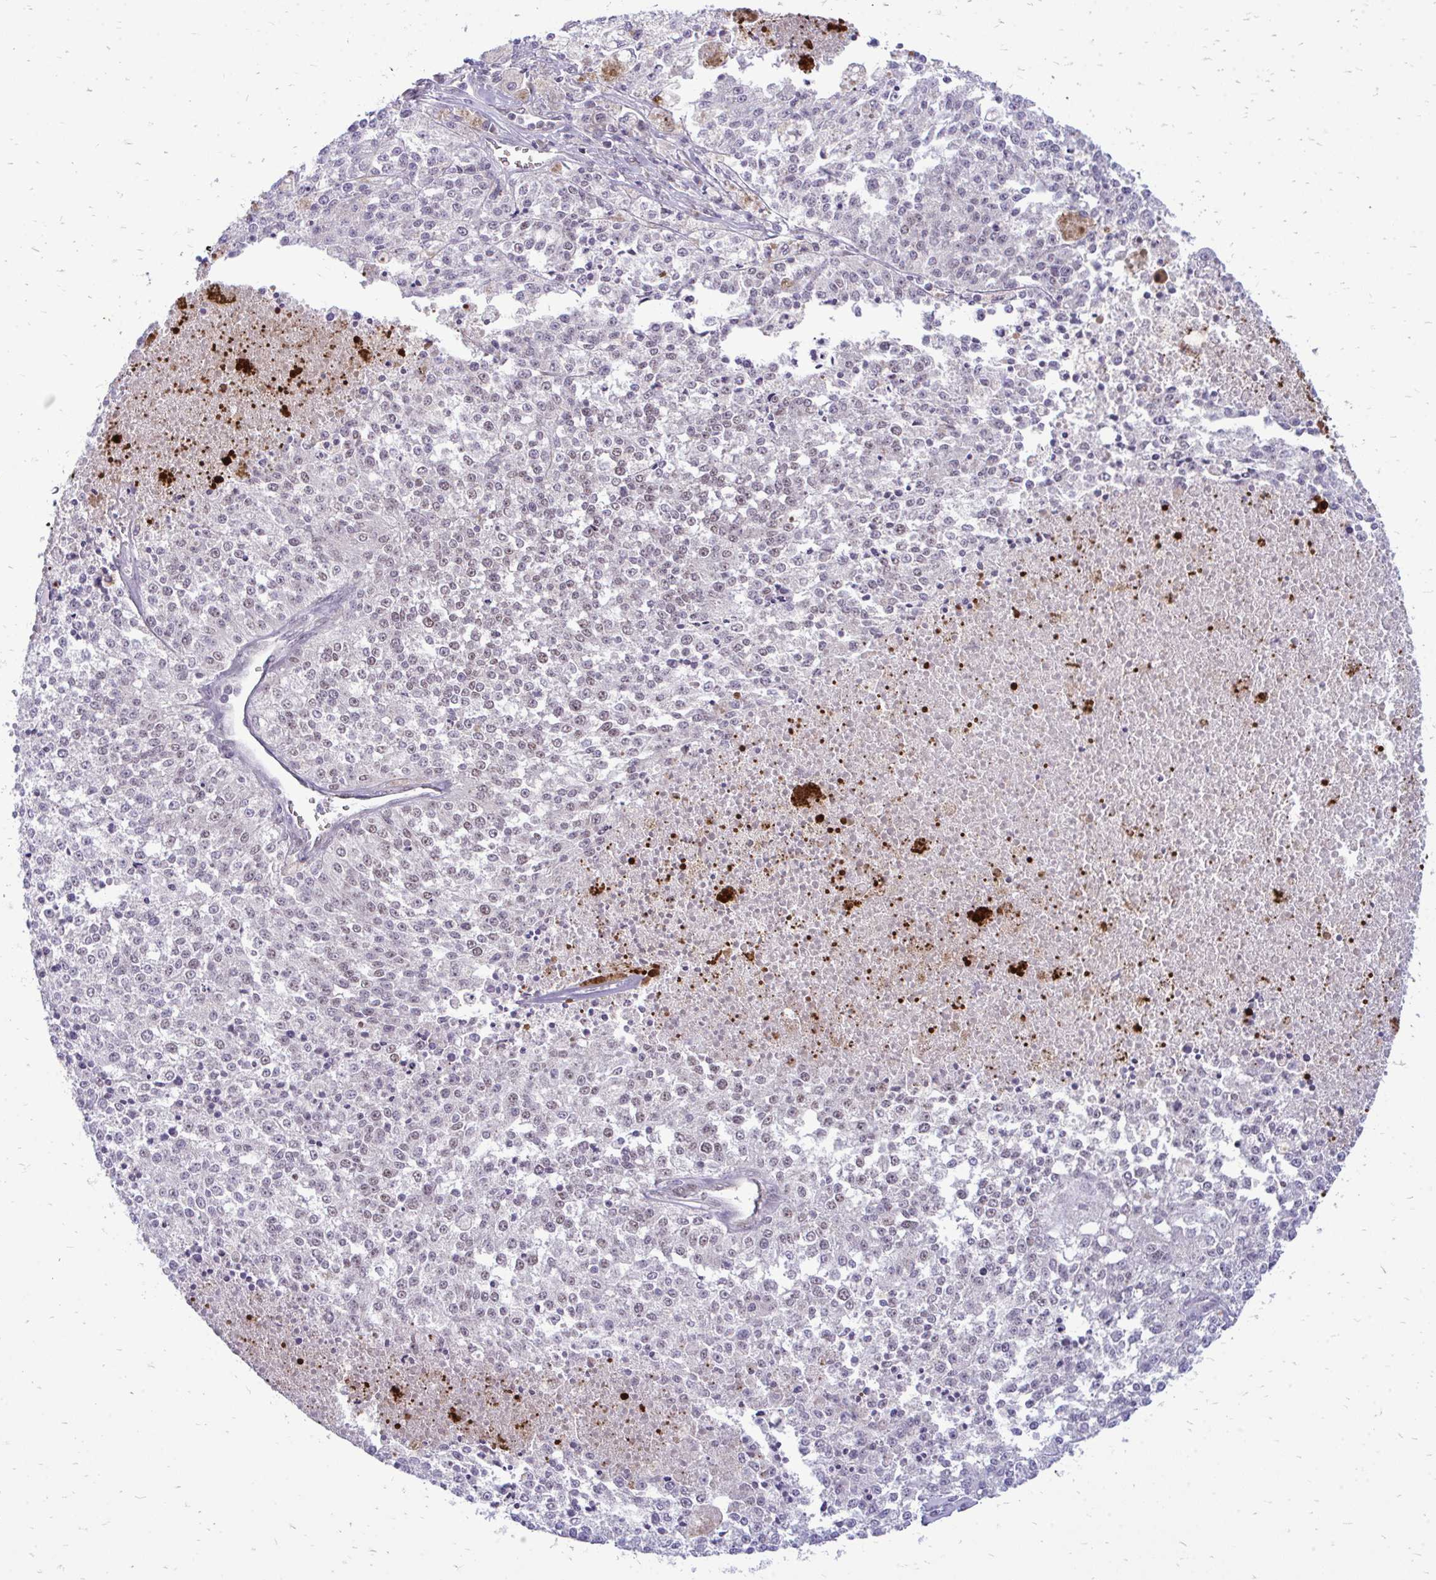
{"staining": {"intensity": "weak", "quantity": "<25%", "location": "nuclear"}, "tissue": "melanoma", "cell_type": "Tumor cells", "image_type": "cancer", "snomed": [{"axis": "morphology", "description": "Malignant melanoma, NOS"}, {"axis": "topography", "description": "Skin"}], "caption": "Protein analysis of melanoma exhibits no significant positivity in tumor cells. Nuclei are stained in blue.", "gene": "ACSL5", "patient": {"sex": "female", "age": 64}}